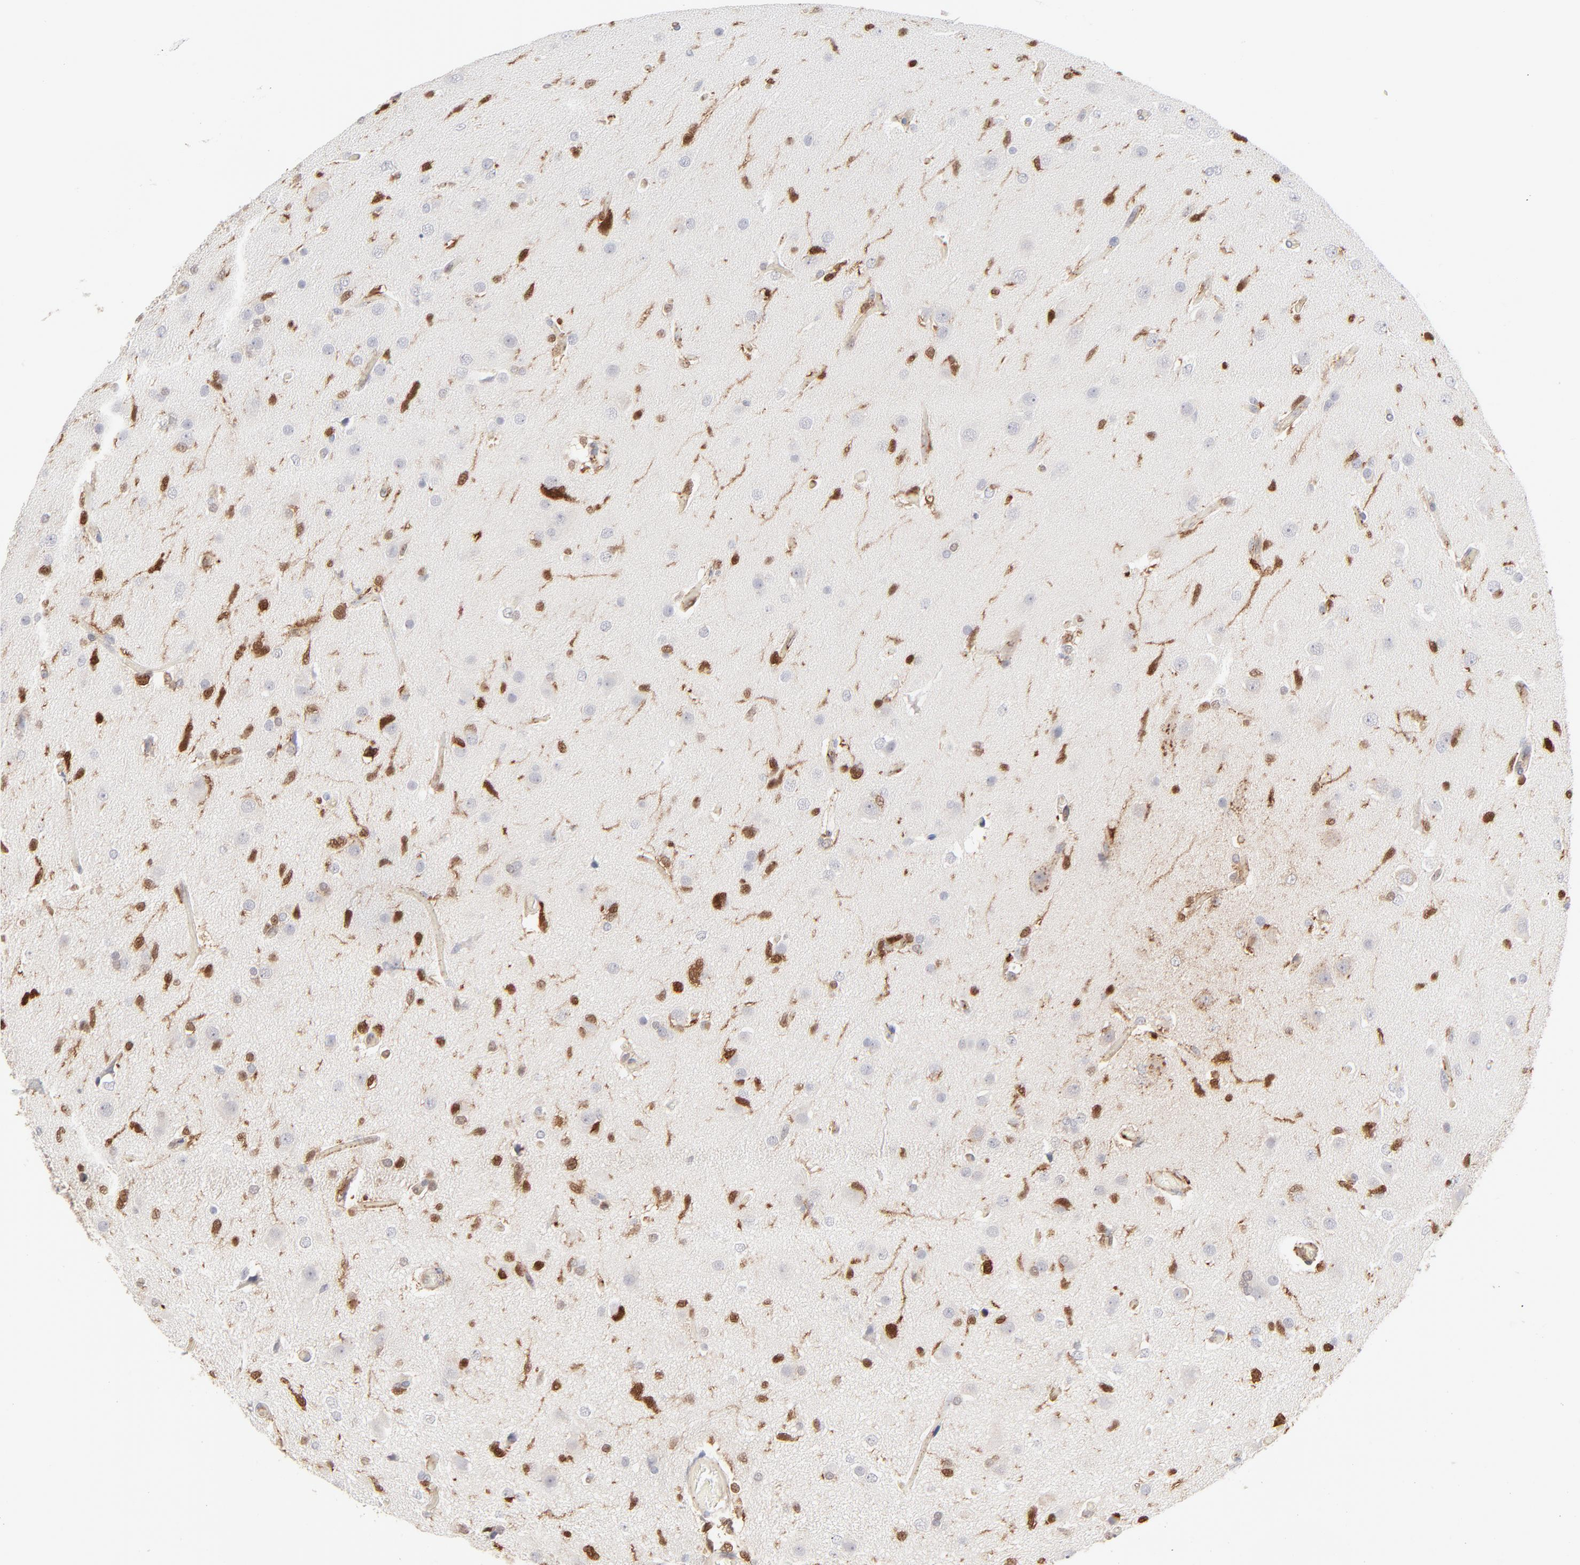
{"staining": {"intensity": "moderate", "quantity": "<25%", "location": "nuclear"}, "tissue": "glioma", "cell_type": "Tumor cells", "image_type": "cancer", "snomed": [{"axis": "morphology", "description": "Glioma, malignant, High grade"}, {"axis": "topography", "description": "Brain"}], "caption": "Protein positivity by immunohistochemistry (IHC) displays moderate nuclear staining in about <25% of tumor cells in high-grade glioma (malignant).", "gene": "CDK6", "patient": {"sex": "male", "age": 33}}